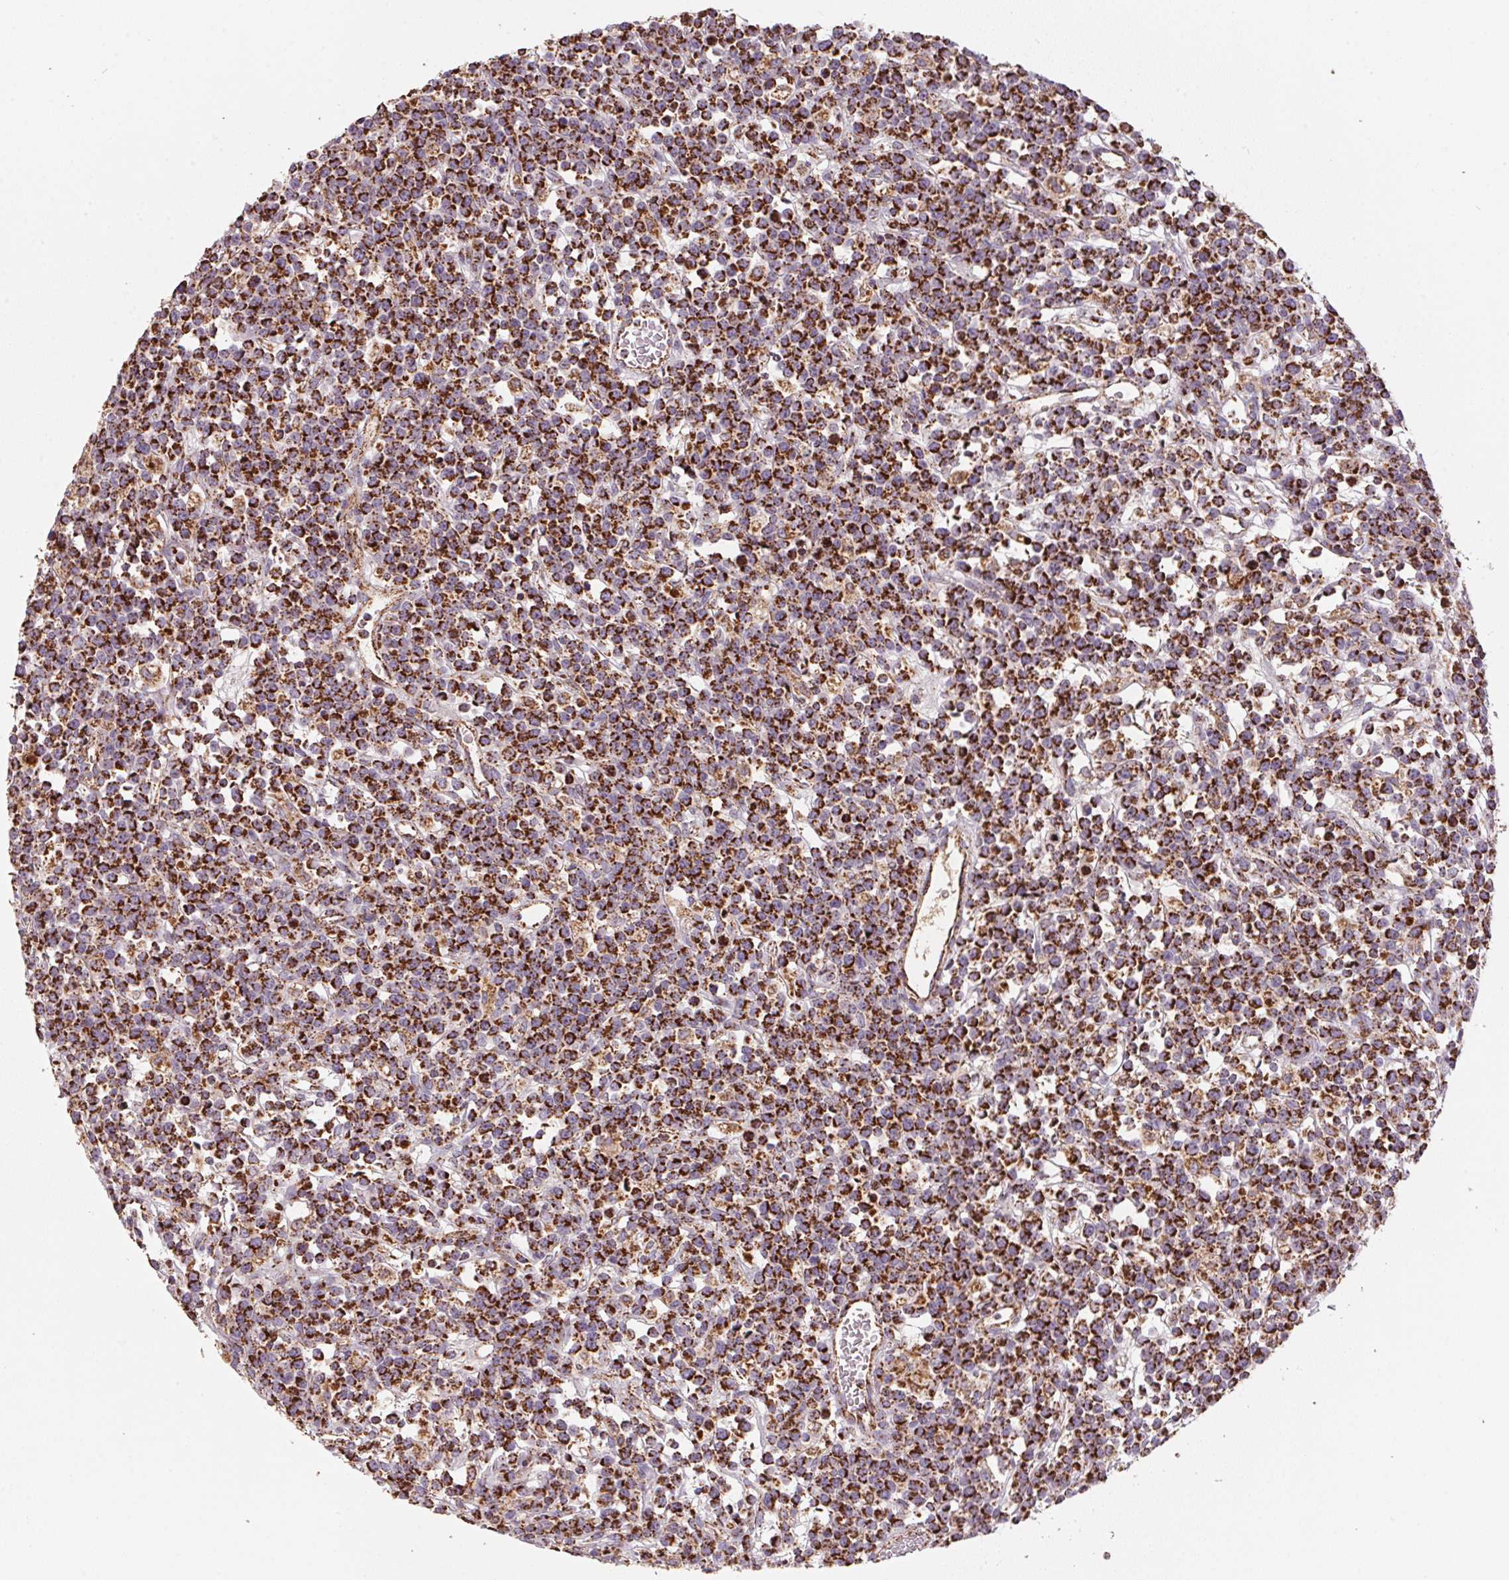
{"staining": {"intensity": "strong", "quantity": ">75%", "location": "cytoplasmic/membranous"}, "tissue": "lymphoma", "cell_type": "Tumor cells", "image_type": "cancer", "snomed": [{"axis": "morphology", "description": "Malignant lymphoma, non-Hodgkin's type, High grade"}, {"axis": "topography", "description": "Ovary"}], "caption": "Lymphoma stained for a protein (brown) reveals strong cytoplasmic/membranous positive expression in about >75% of tumor cells.", "gene": "NDUFS2", "patient": {"sex": "female", "age": 56}}